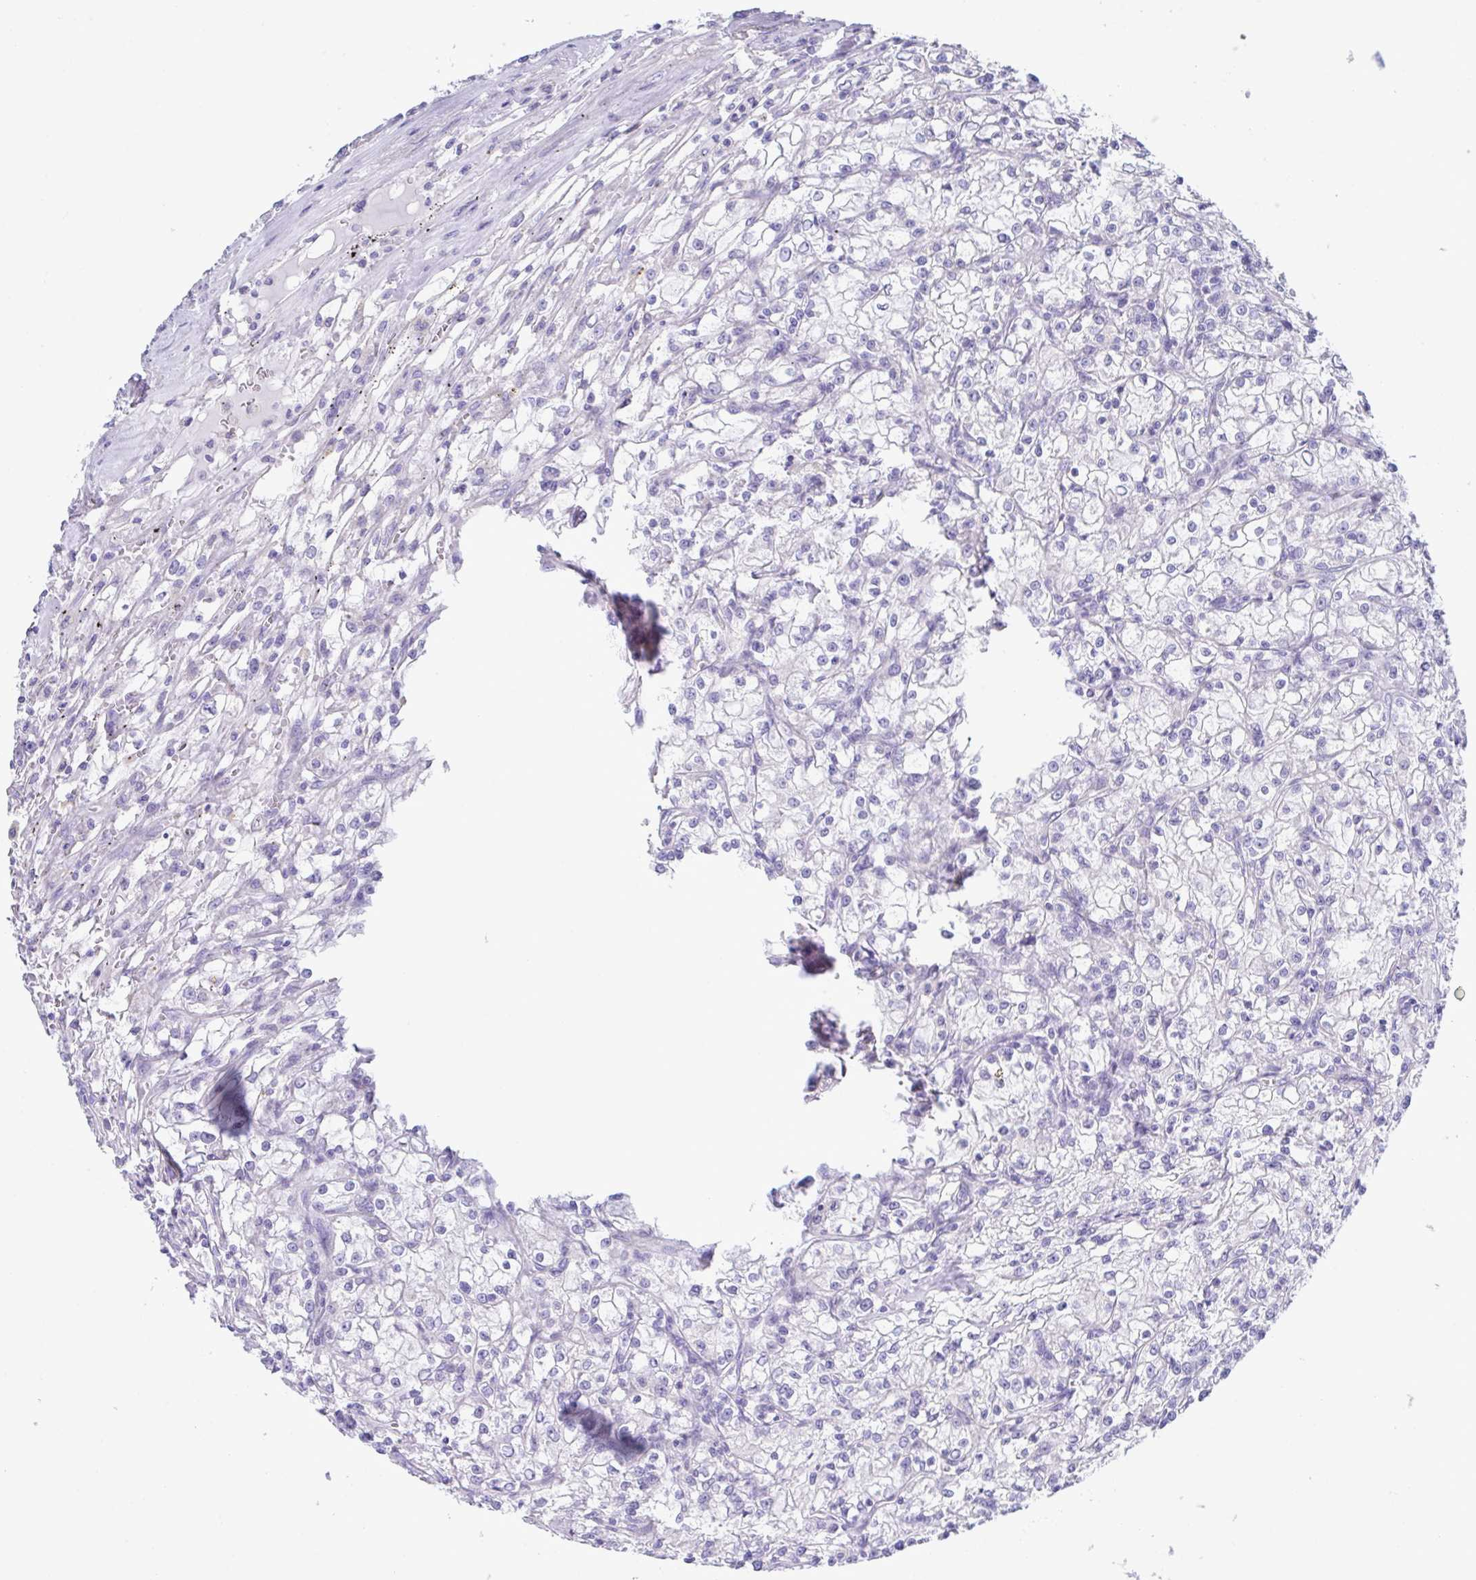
{"staining": {"intensity": "negative", "quantity": "none", "location": "none"}, "tissue": "renal cancer", "cell_type": "Tumor cells", "image_type": "cancer", "snomed": [{"axis": "morphology", "description": "Adenocarcinoma, NOS"}, {"axis": "topography", "description": "Kidney"}], "caption": "IHC photomicrograph of neoplastic tissue: human adenocarcinoma (renal) stained with DAB (3,3'-diaminobenzidine) shows no significant protein positivity in tumor cells.", "gene": "MED11", "patient": {"sex": "female", "age": 59}}